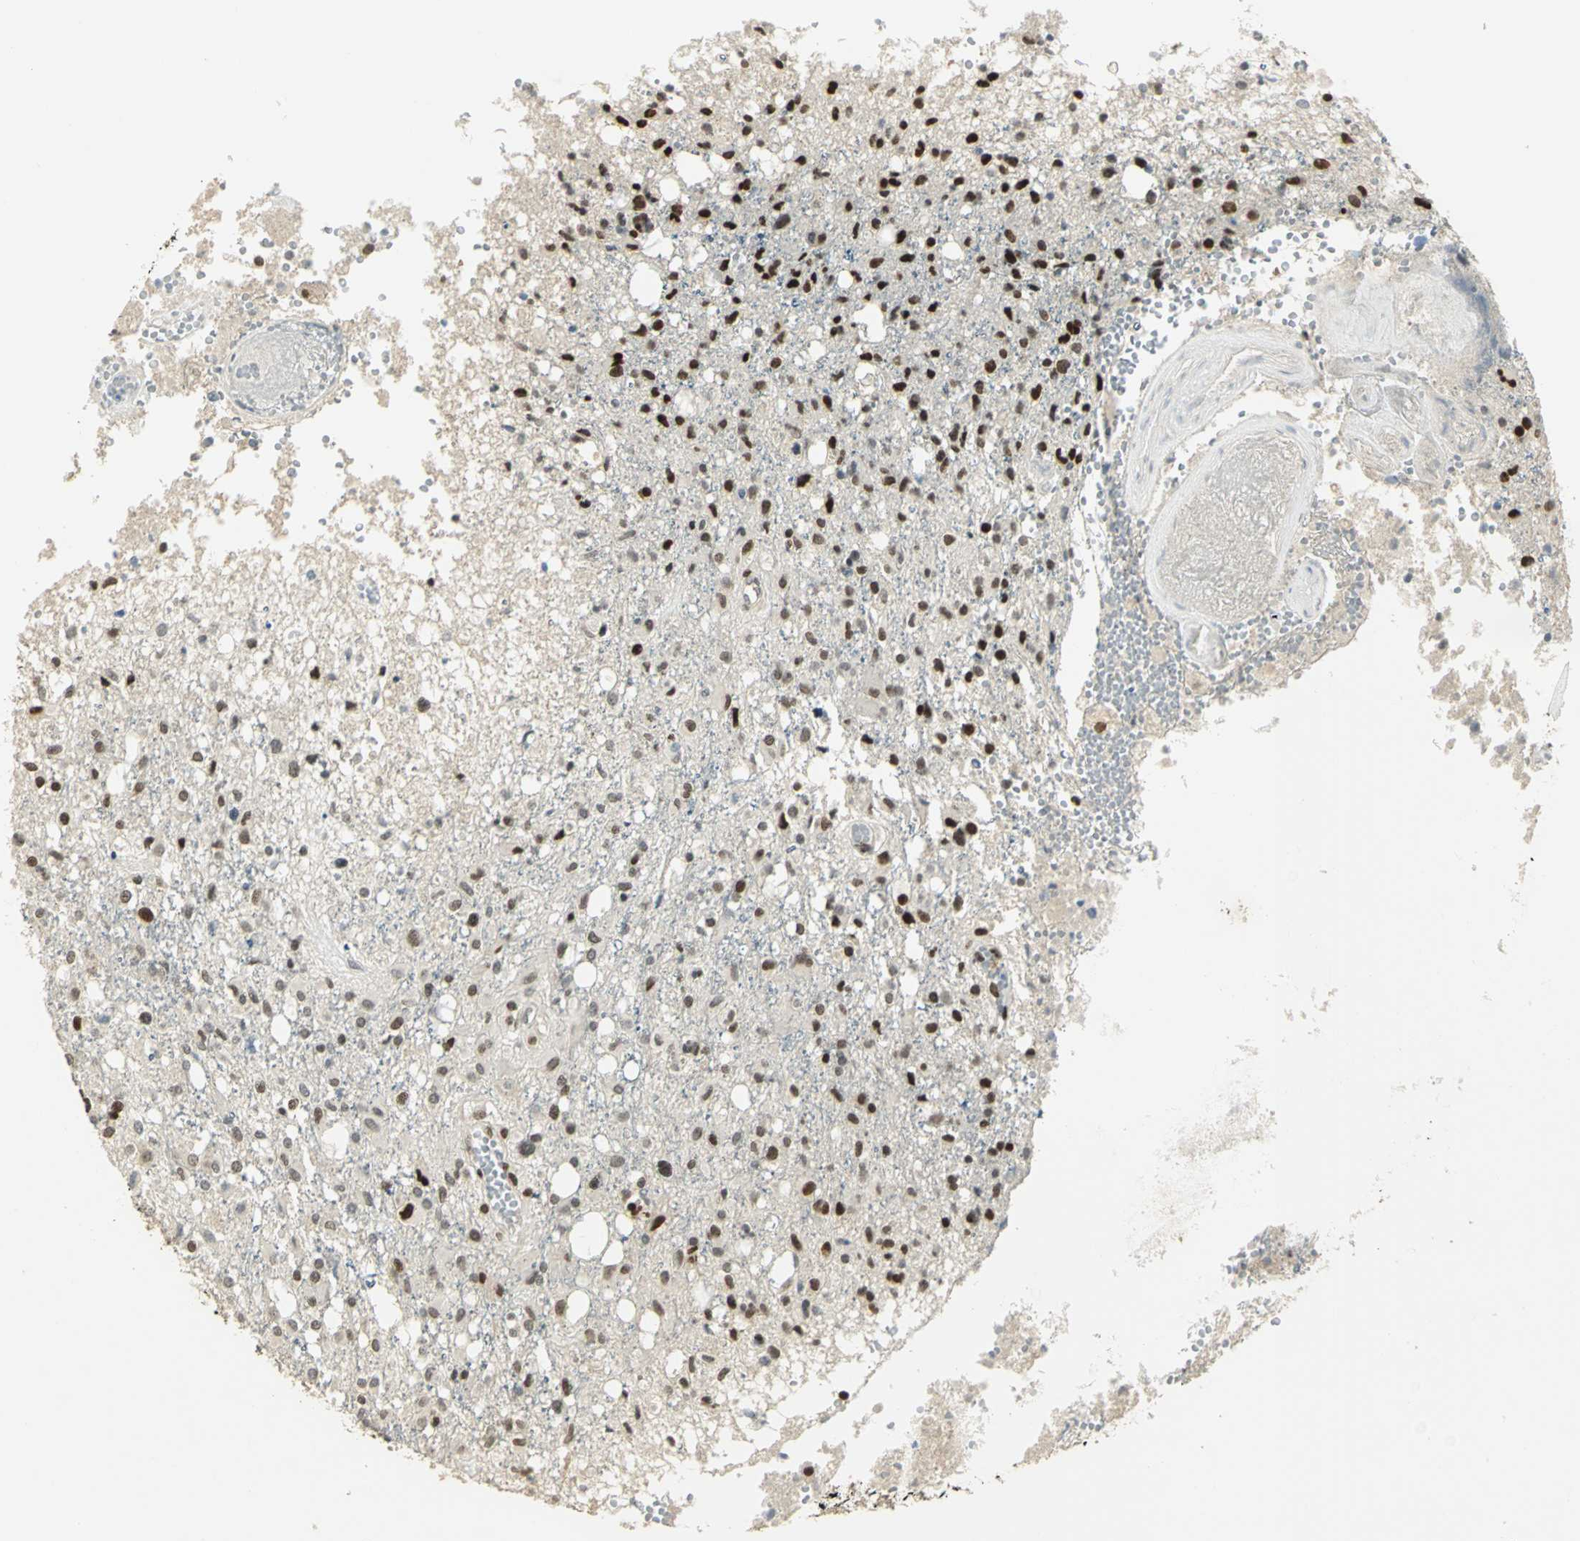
{"staining": {"intensity": "strong", "quantity": "25%-75%", "location": "nuclear"}, "tissue": "glioma", "cell_type": "Tumor cells", "image_type": "cancer", "snomed": [{"axis": "morphology", "description": "Glioma, malignant, High grade"}, {"axis": "topography", "description": "Cerebral cortex"}], "caption": "This is a photomicrograph of immunohistochemistry staining of glioma, which shows strong positivity in the nuclear of tumor cells.", "gene": "AK6", "patient": {"sex": "male", "age": 76}}